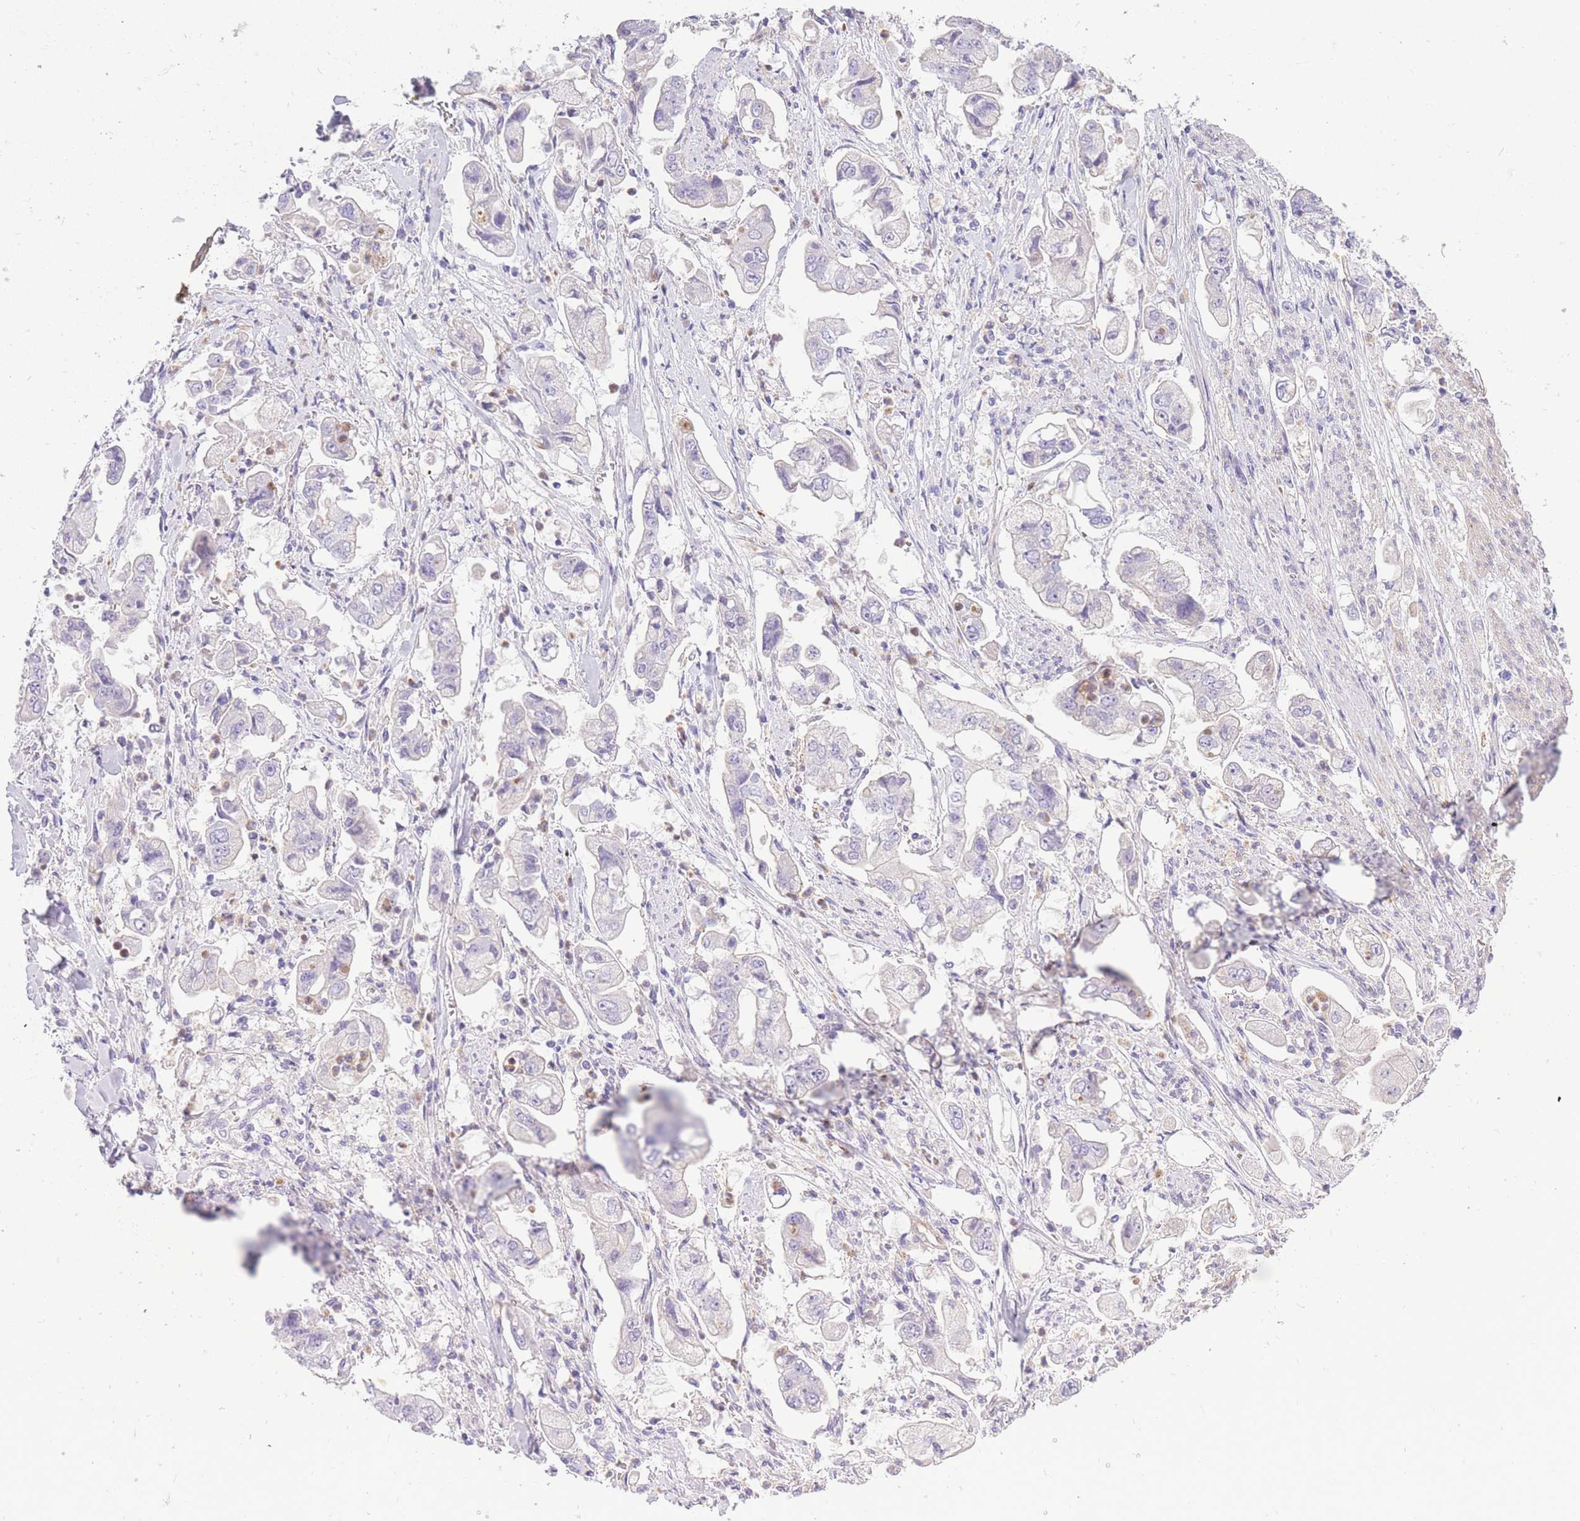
{"staining": {"intensity": "negative", "quantity": "none", "location": "none"}, "tissue": "stomach cancer", "cell_type": "Tumor cells", "image_type": "cancer", "snomed": [{"axis": "morphology", "description": "Adenocarcinoma, NOS"}, {"axis": "topography", "description": "Stomach"}], "caption": "This is an IHC photomicrograph of stomach adenocarcinoma. There is no staining in tumor cells.", "gene": "SULT1A1", "patient": {"sex": "male", "age": 62}}